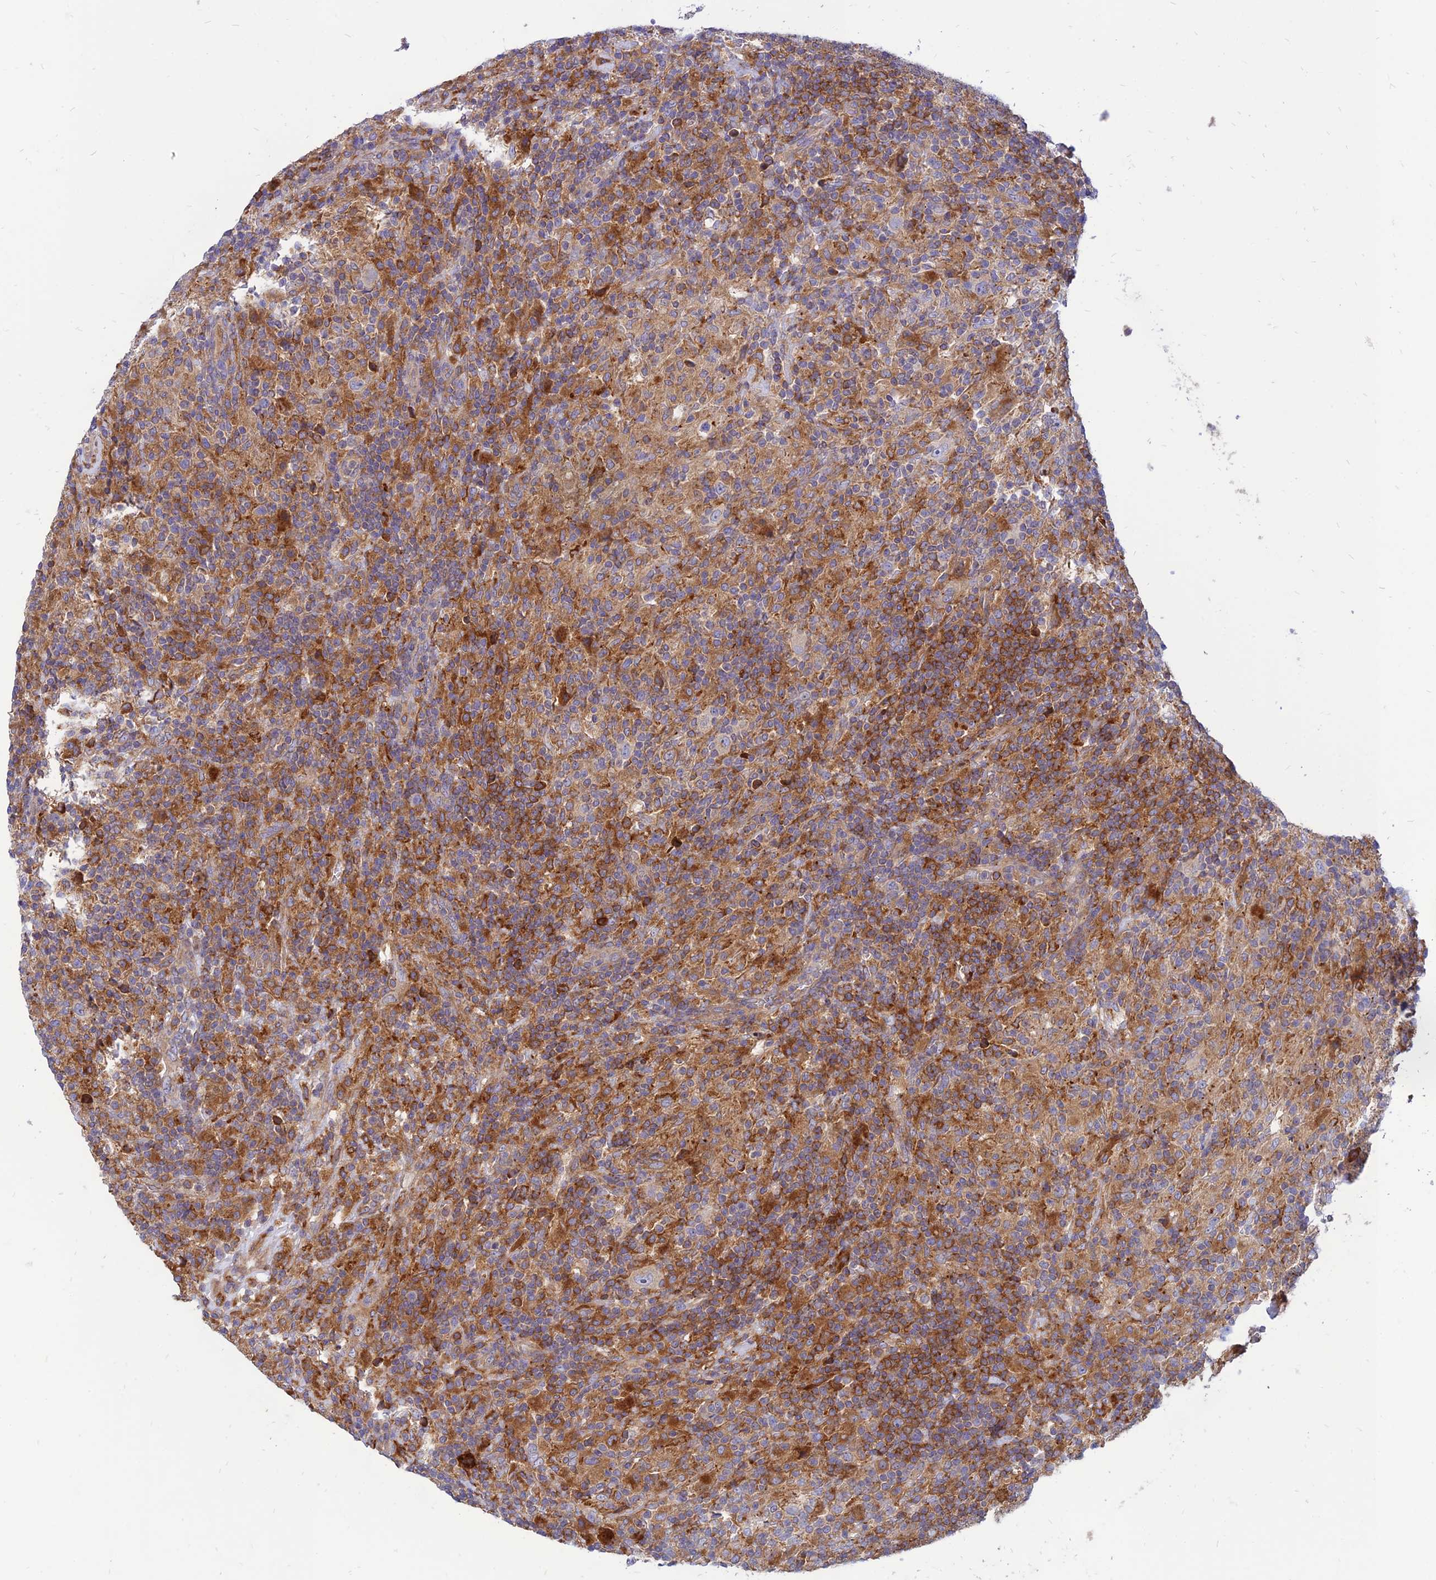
{"staining": {"intensity": "negative", "quantity": "none", "location": "none"}, "tissue": "lymphoma", "cell_type": "Tumor cells", "image_type": "cancer", "snomed": [{"axis": "morphology", "description": "Hodgkin's disease, NOS"}, {"axis": "topography", "description": "Lymph node"}], "caption": "Immunohistochemistry of human Hodgkin's disease demonstrates no staining in tumor cells.", "gene": "PHKA2", "patient": {"sex": "male", "age": 70}}